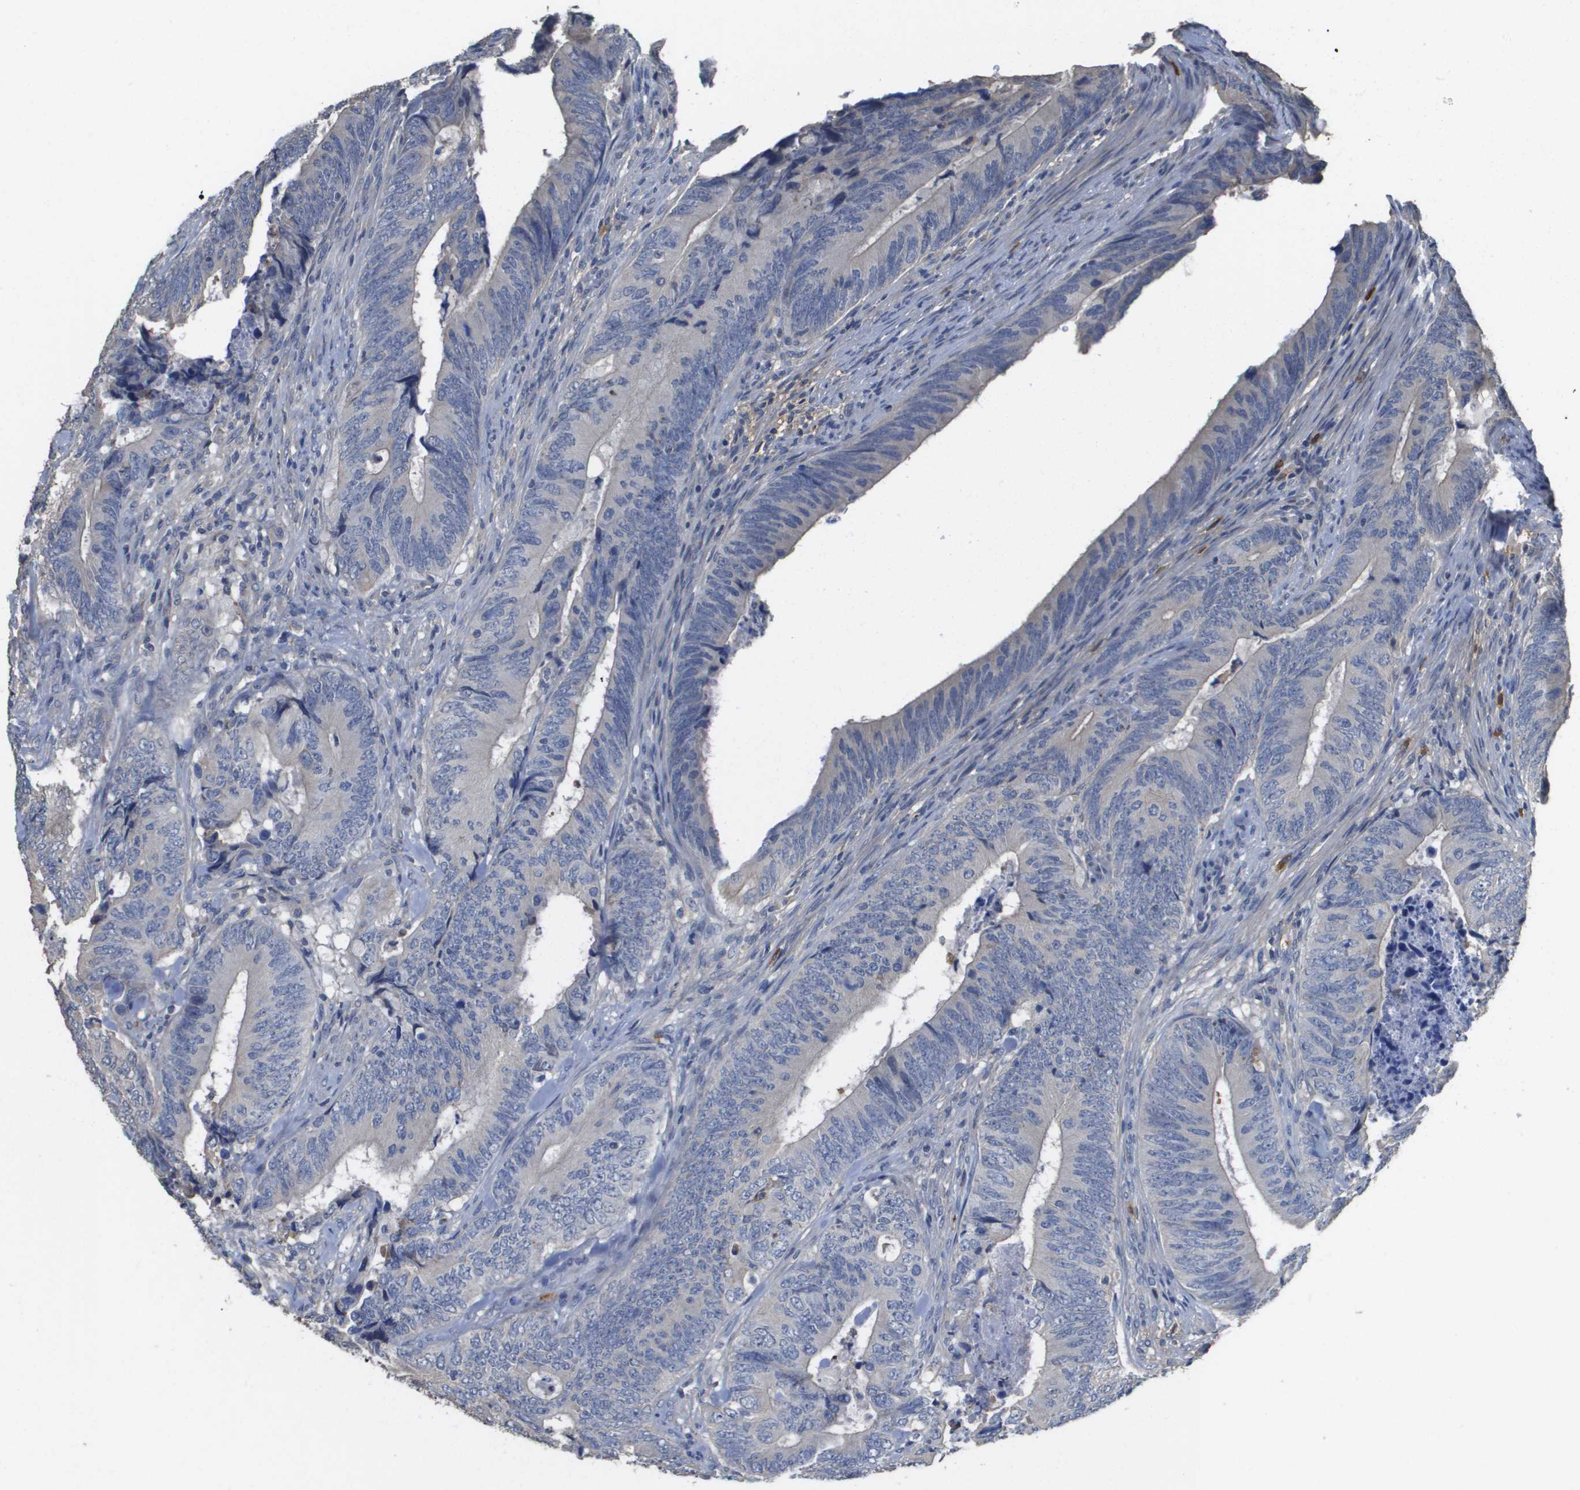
{"staining": {"intensity": "negative", "quantity": "none", "location": "none"}, "tissue": "colorectal cancer", "cell_type": "Tumor cells", "image_type": "cancer", "snomed": [{"axis": "morphology", "description": "Normal tissue, NOS"}, {"axis": "morphology", "description": "Adenocarcinoma, NOS"}, {"axis": "topography", "description": "Colon"}], "caption": "Immunohistochemistry (IHC) micrograph of neoplastic tissue: human colorectal adenocarcinoma stained with DAB (3,3'-diaminobenzidine) displays no significant protein staining in tumor cells.", "gene": "RAB27B", "patient": {"sex": "male", "age": 56}}